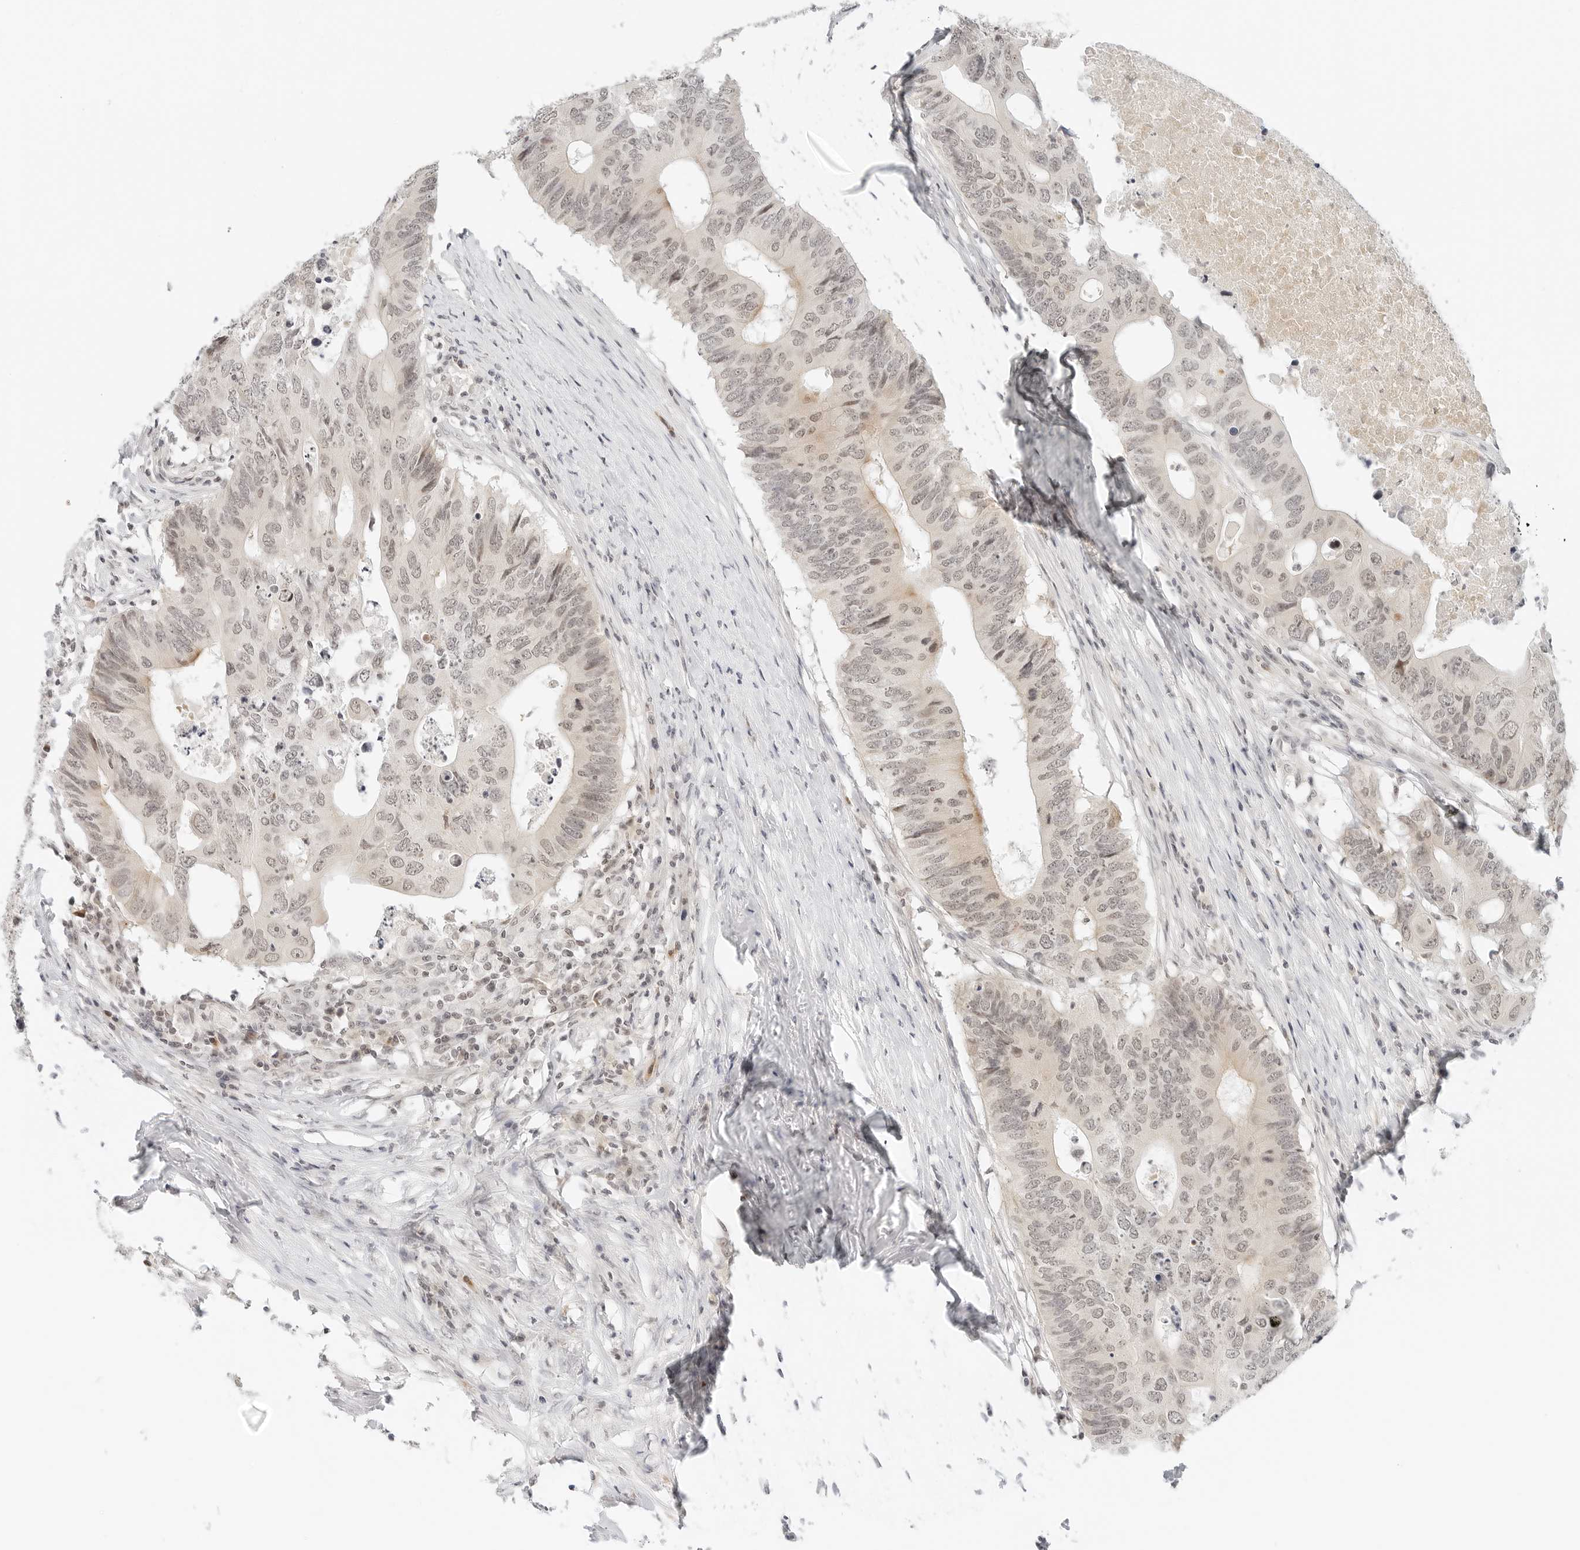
{"staining": {"intensity": "weak", "quantity": "25%-75%", "location": "nuclear"}, "tissue": "colorectal cancer", "cell_type": "Tumor cells", "image_type": "cancer", "snomed": [{"axis": "morphology", "description": "Adenocarcinoma, NOS"}, {"axis": "topography", "description": "Colon"}], "caption": "Immunohistochemical staining of colorectal adenocarcinoma exhibits weak nuclear protein positivity in approximately 25%-75% of tumor cells.", "gene": "NEO1", "patient": {"sex": "male", "age": 71}}